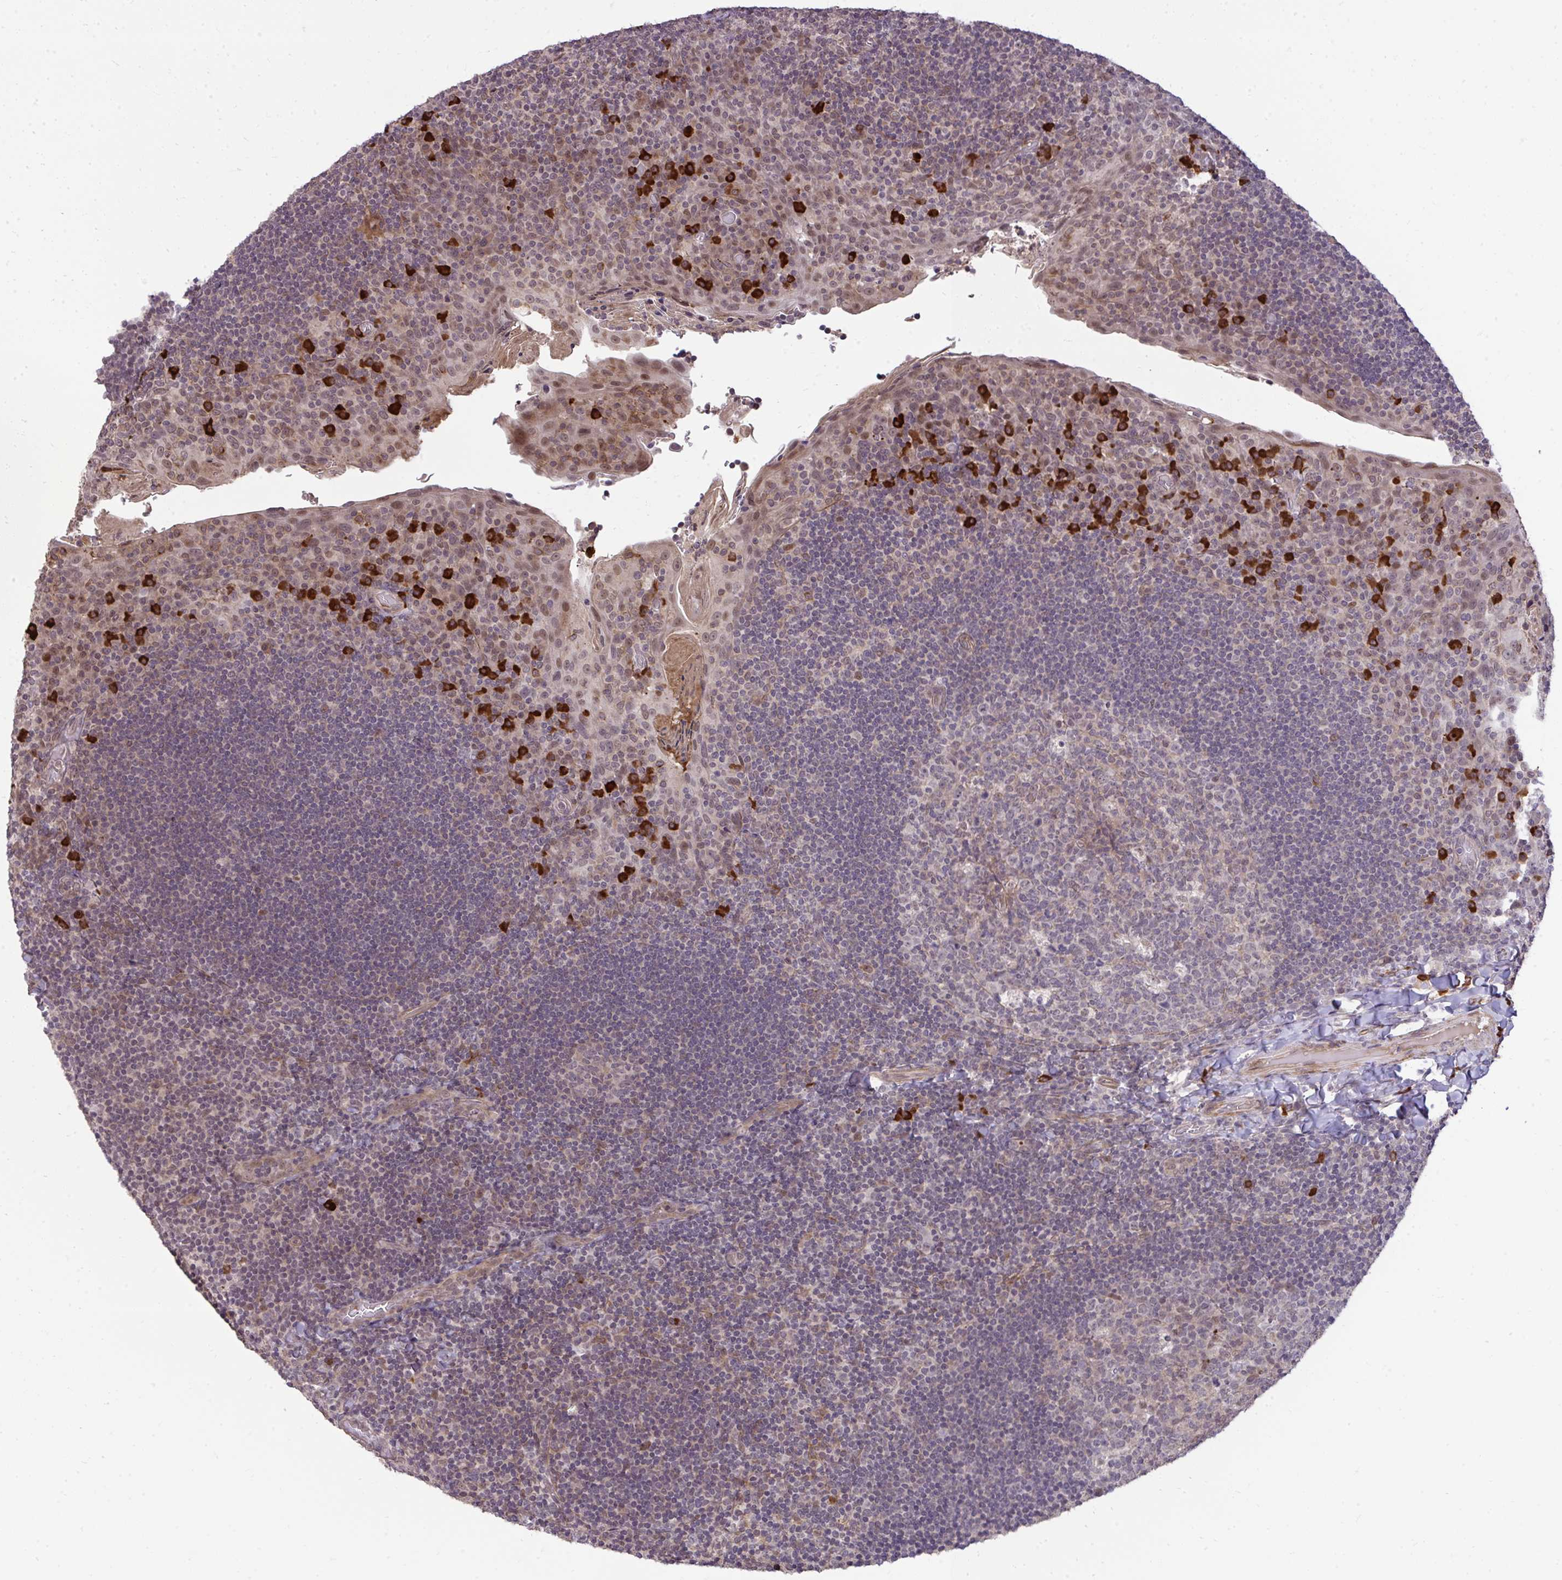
{"staining": {"intensity": "weak", "quantity": "<25%", "location": "cytoplasmic/membranous"}, "tissue": "tonsil", "cell_type": "Germinal center cells", "image_type": "normal", "snomed": [{"axis": "morphology", "description": "Normal tissue, NOS"}, {"axis": "topography", "description": "Tonsil"}], "caption": "Germinal center cells are negative for brown protein staining in unremarkable tonsil. (Brightfield microscopy of DAB immunohistochemistry at high magnification).", "gene": "ZSCAN9", "patient": {"sex": "male", "age": 17}}